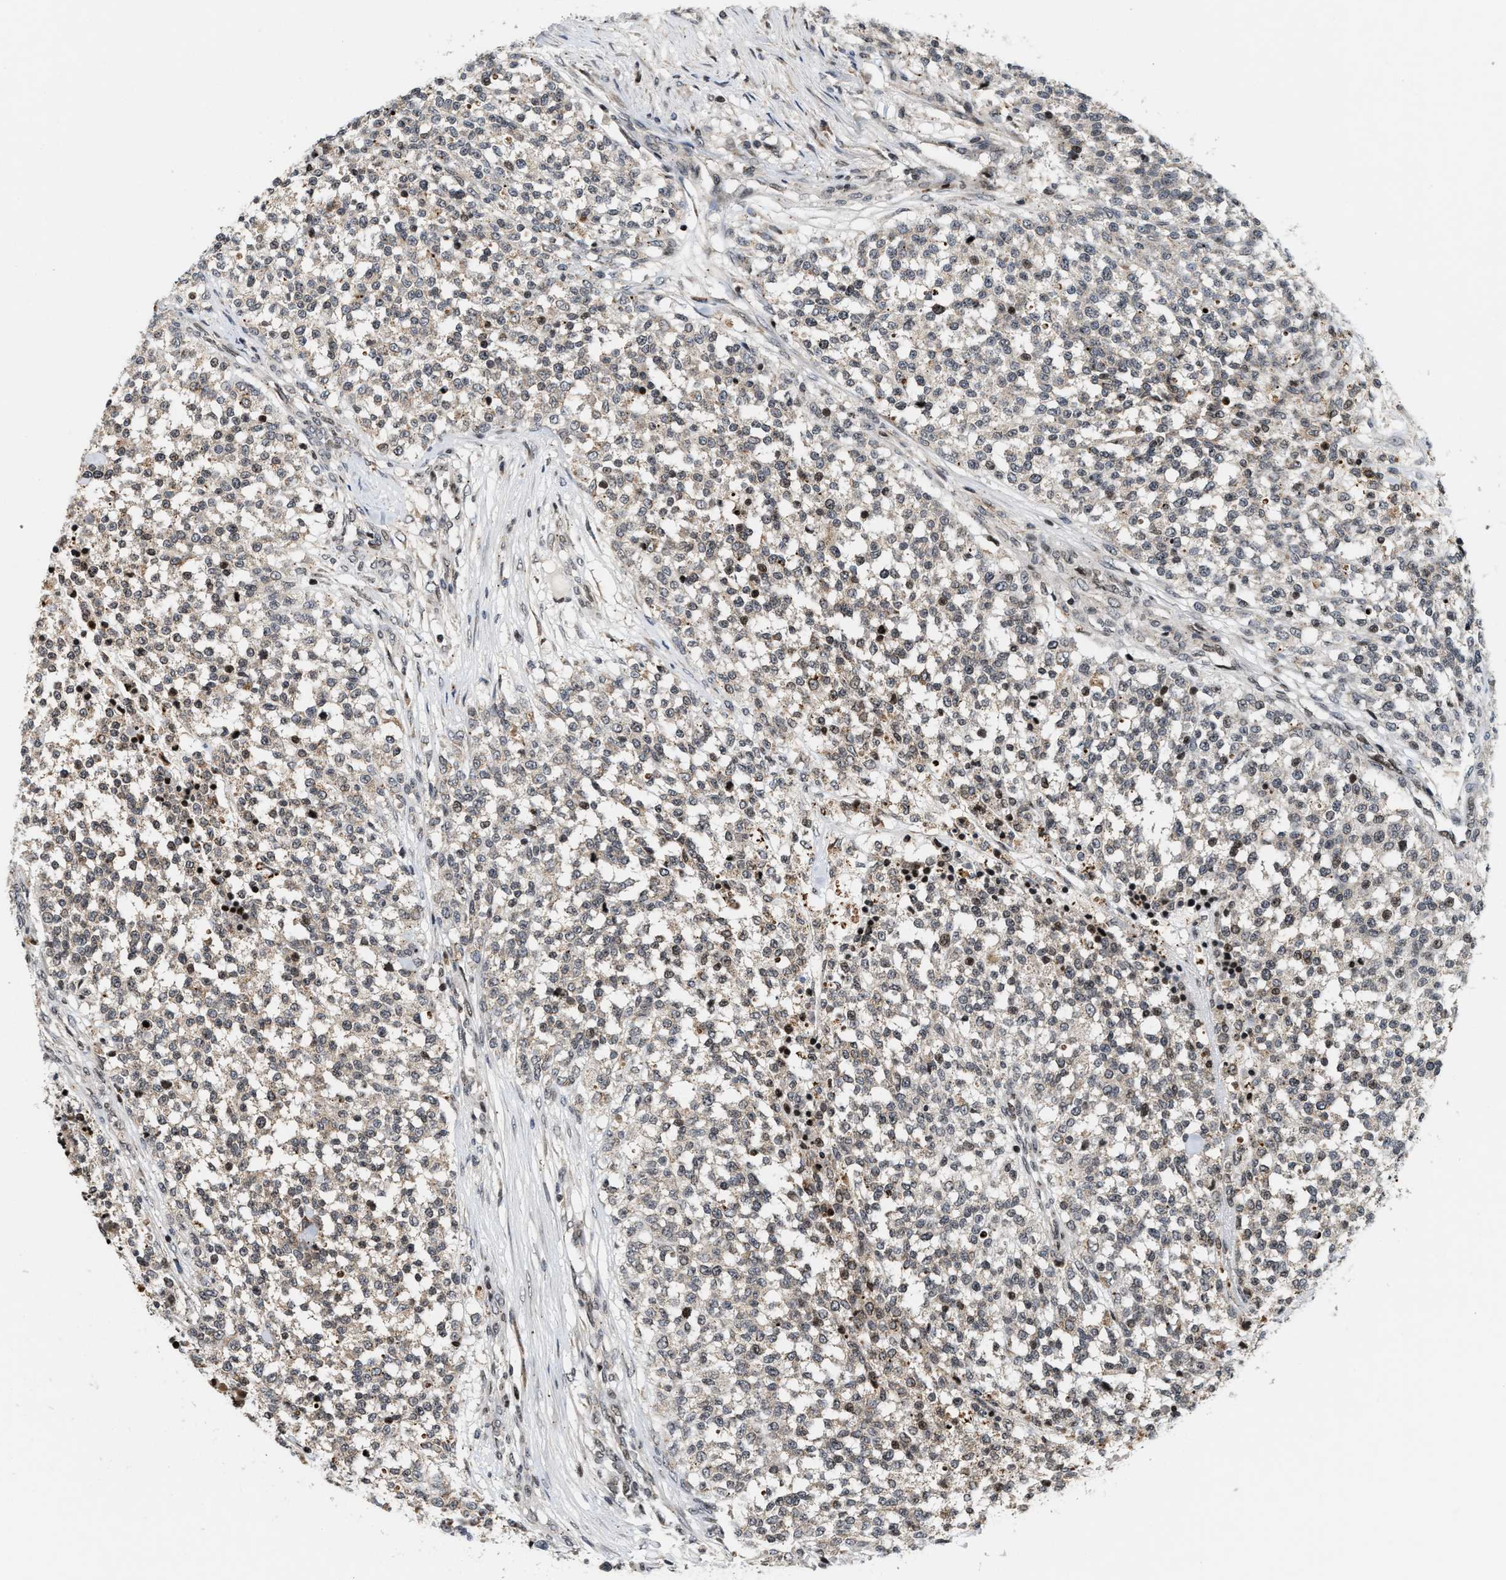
{"staining": {"intensity": "weak", "quantity": ">75%", "location": "cytoplasmic/membranous"}, "tissue": "testis cancer", "cell_type": "Tumor cells", "image_type": "cancer", "snomed": [{"axis": "morphology", "description": "Seminoma, NOS"}, {"axis": "topography", "description": "Testis"}], "caption": "Testis seminoma tissue demonstrates weak cytoplasmic/membranous positivity in about >75% of tumor cells, visualized by immunohistochemistry.", "gene": "PDZD2", "patient": {"sex": "male", "age": 59}}